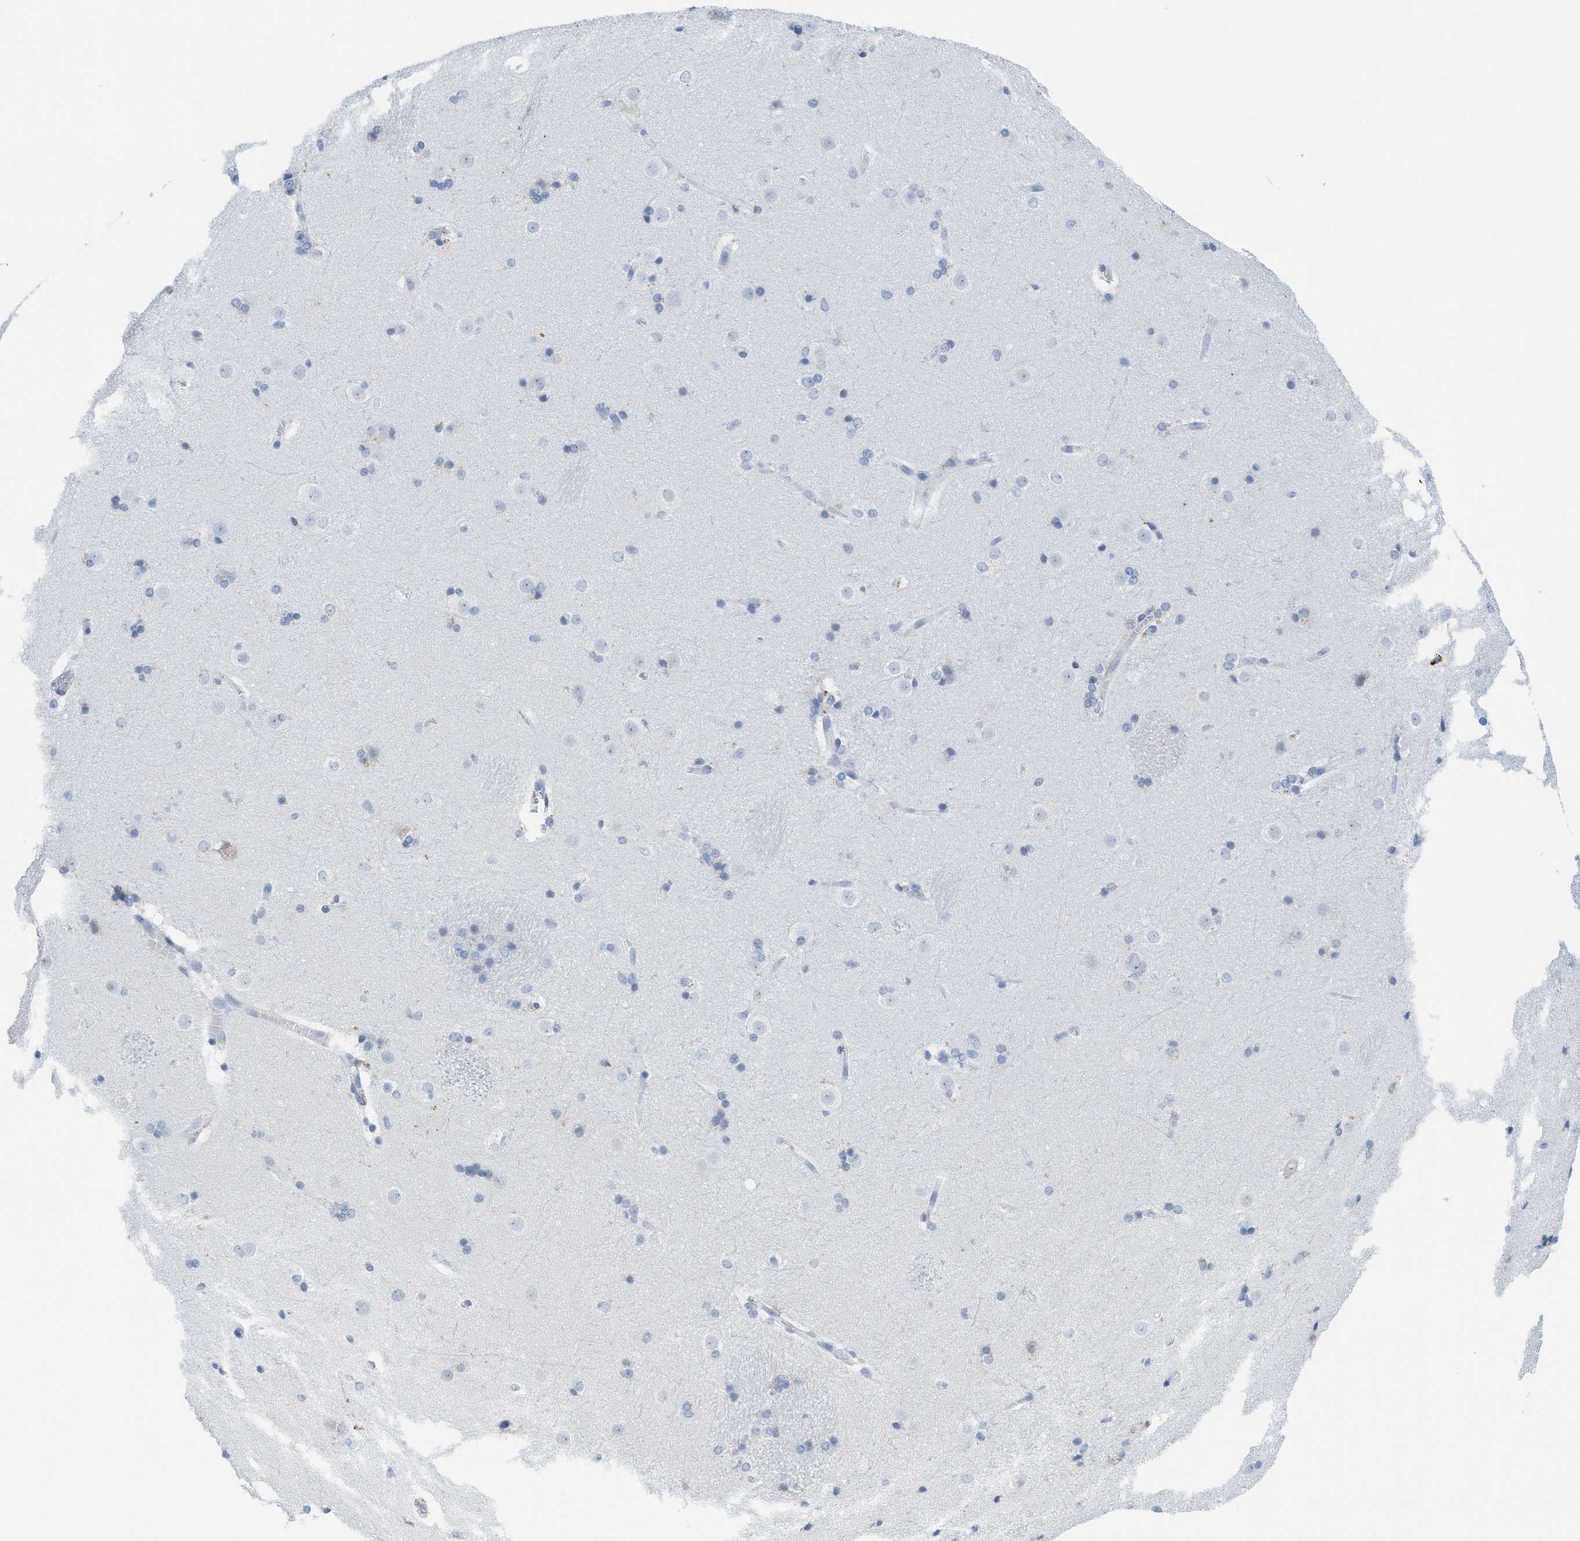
{"staining": {"intensity": "negative", "quantity": "none", "location": "none"}, "tissue": "caudate", "cell_type": "Glial cells", "image_type": "normal", "snomed": [{"axis": "morphology", "description": "Normal tissue, NOS"}, {"axis": "topography", "description": "Lateral ventricle wall"}], "caption": "The micrograph shows no significant positivity in glial cells of caudate.", "gene": "WDR4", "patient": {"sex": "female", "age": 19}}